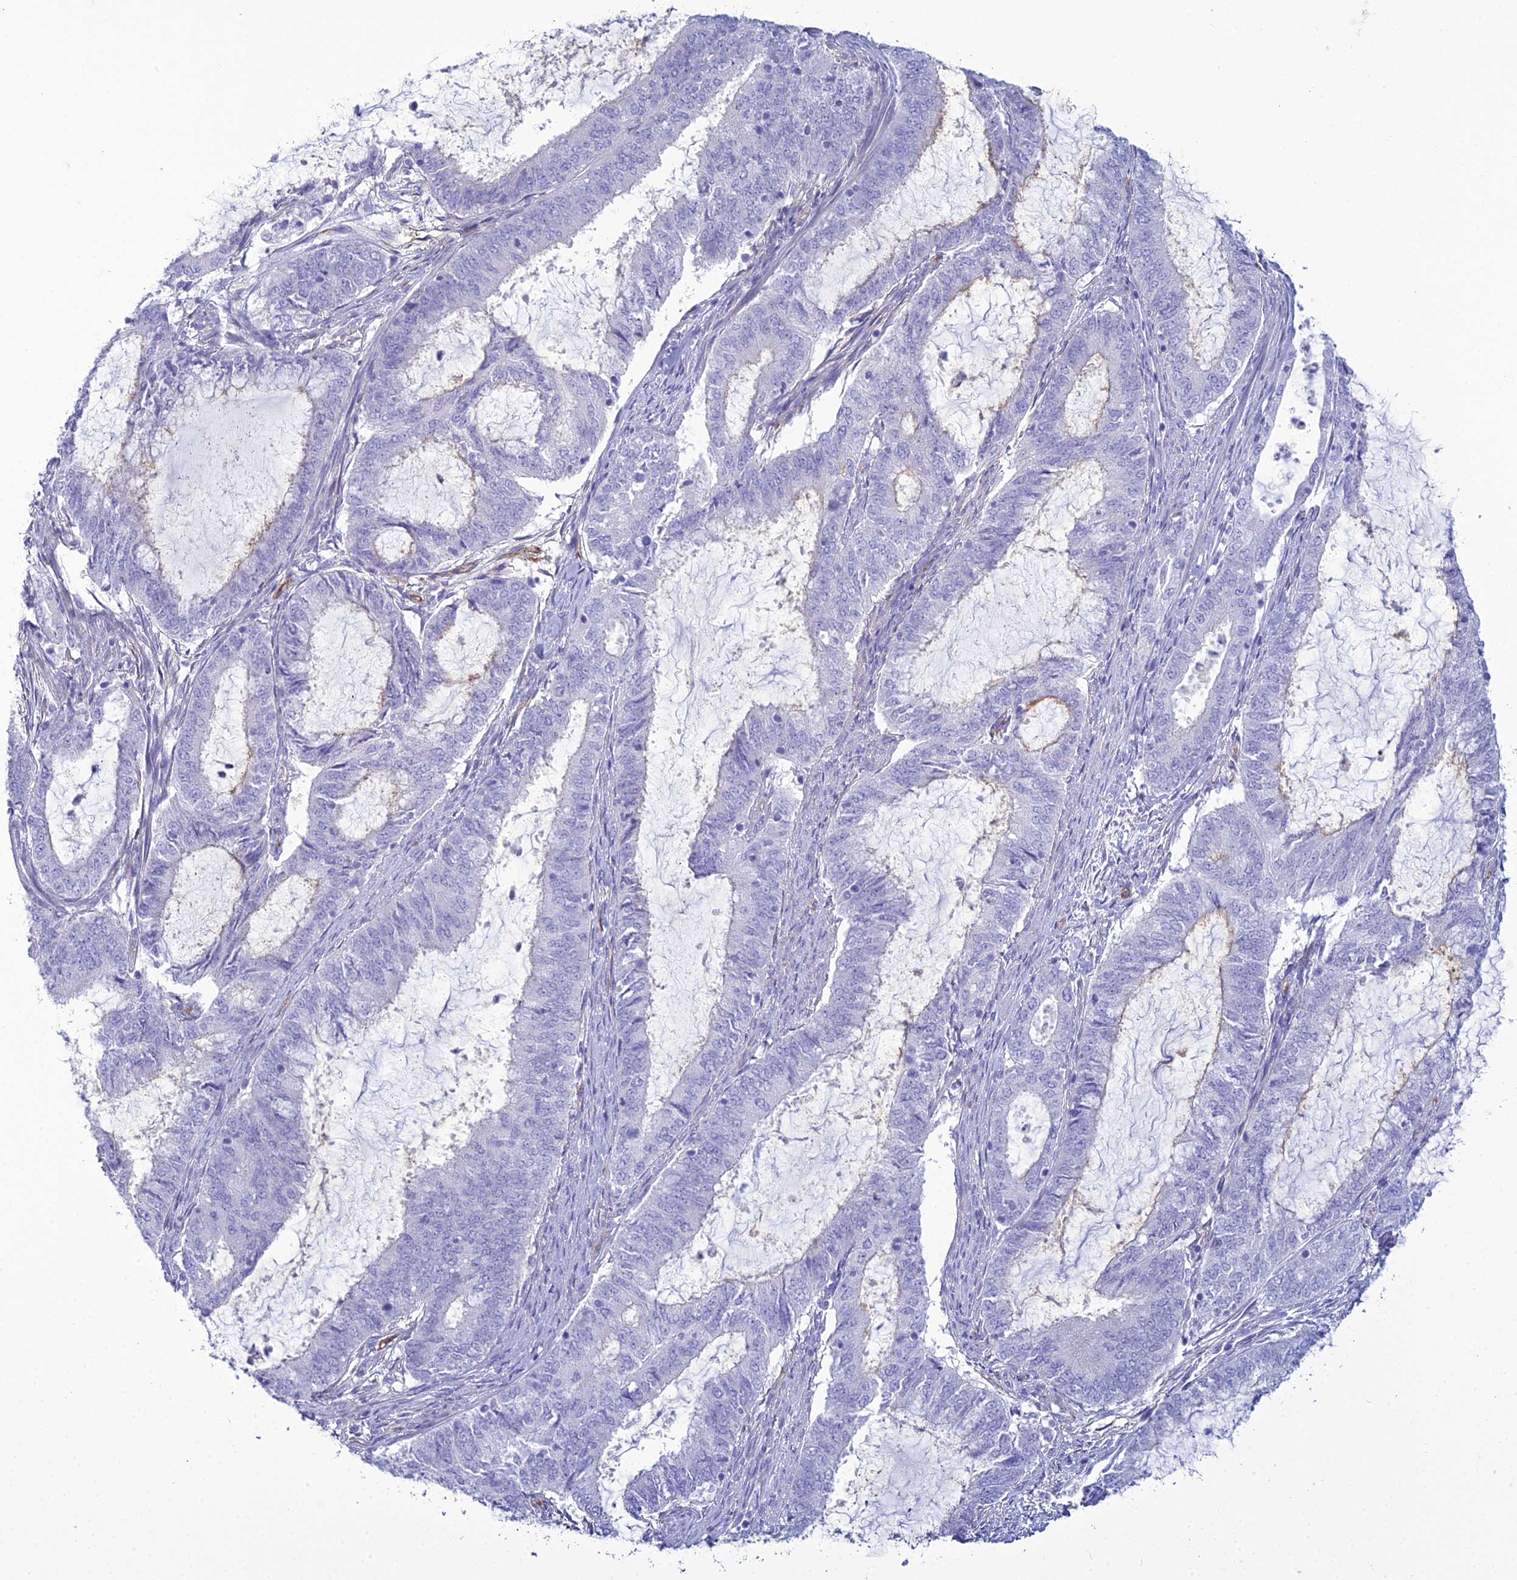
{"staining": {"intensity": "negative", "quantity": "none", "location": "none"}, "tissue": "endometrial cancer", "cell_type": "Tumor cells", "image_type": "cancer", "snomed": [{"axis": "morphology", "description": "Adenocarcinoma, NOS"}, {"axis": "topography", "description": "Endometrium"}], "caption": "The histopathology image reveals no significant staining in tumor cells of endometrial cancer.", "gene": "ACE", "patient": {"sex": "female", "age": 51}}